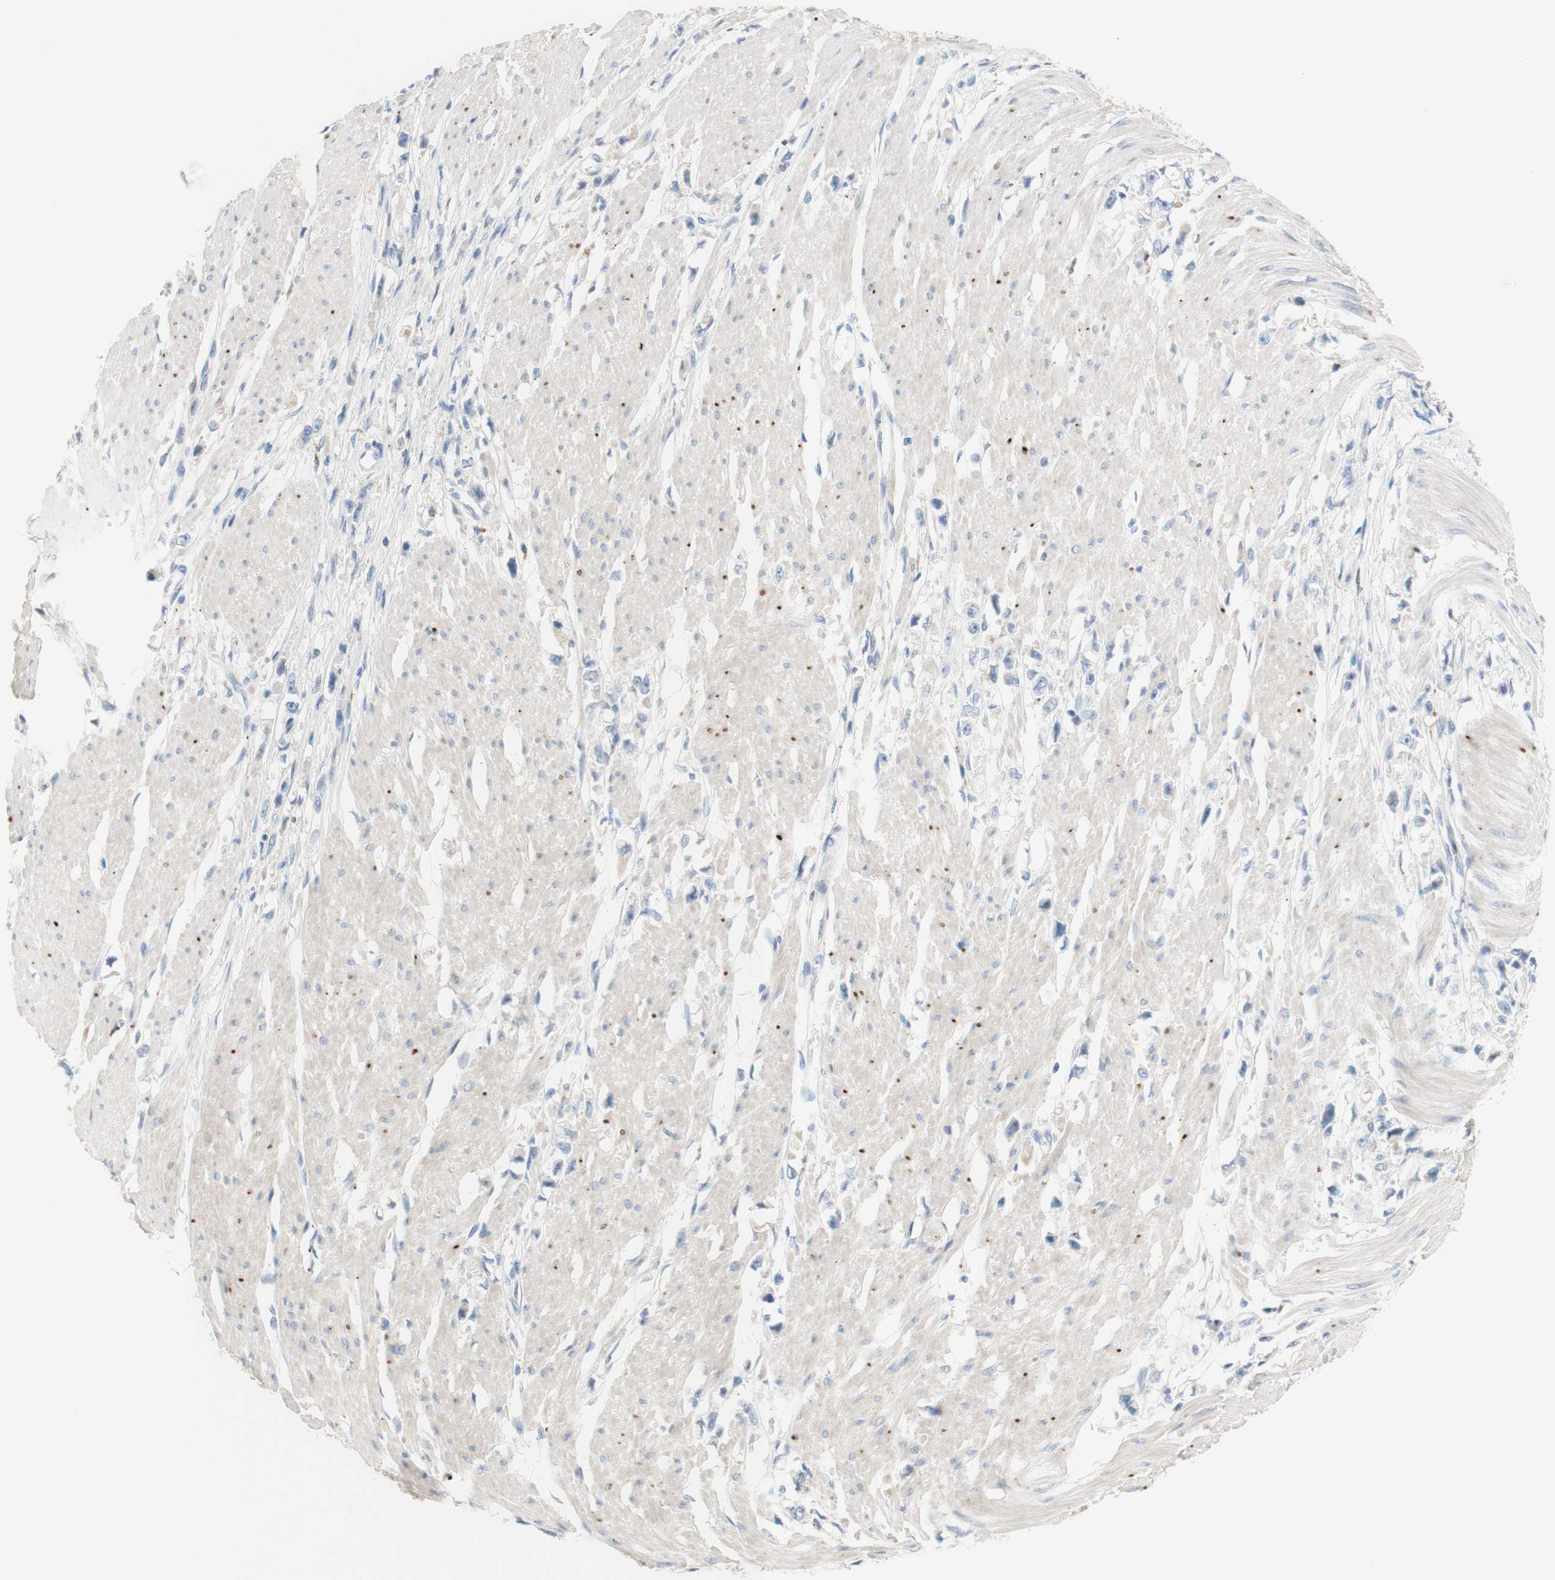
{"staining": {"intensity": "negative", "quantity": "none", "location": "none"}, "tissue": "stomach cancer", "cell_type": "Tumor cells", "image_type": "cancer", "snomed": [{"axis": "morphology", "description": "Adenocarcinoma, NOS"}, {"axis": "topography", "description": "Stomach"}], "caption": "The immunohistochemistry (IHC) histopathology image has no significant positivity in tumor cells of stomach cancer (adenocarcinoma) tissue.", "gene": "PTPN21", "patient": {"sex": "female", "age": 59}}